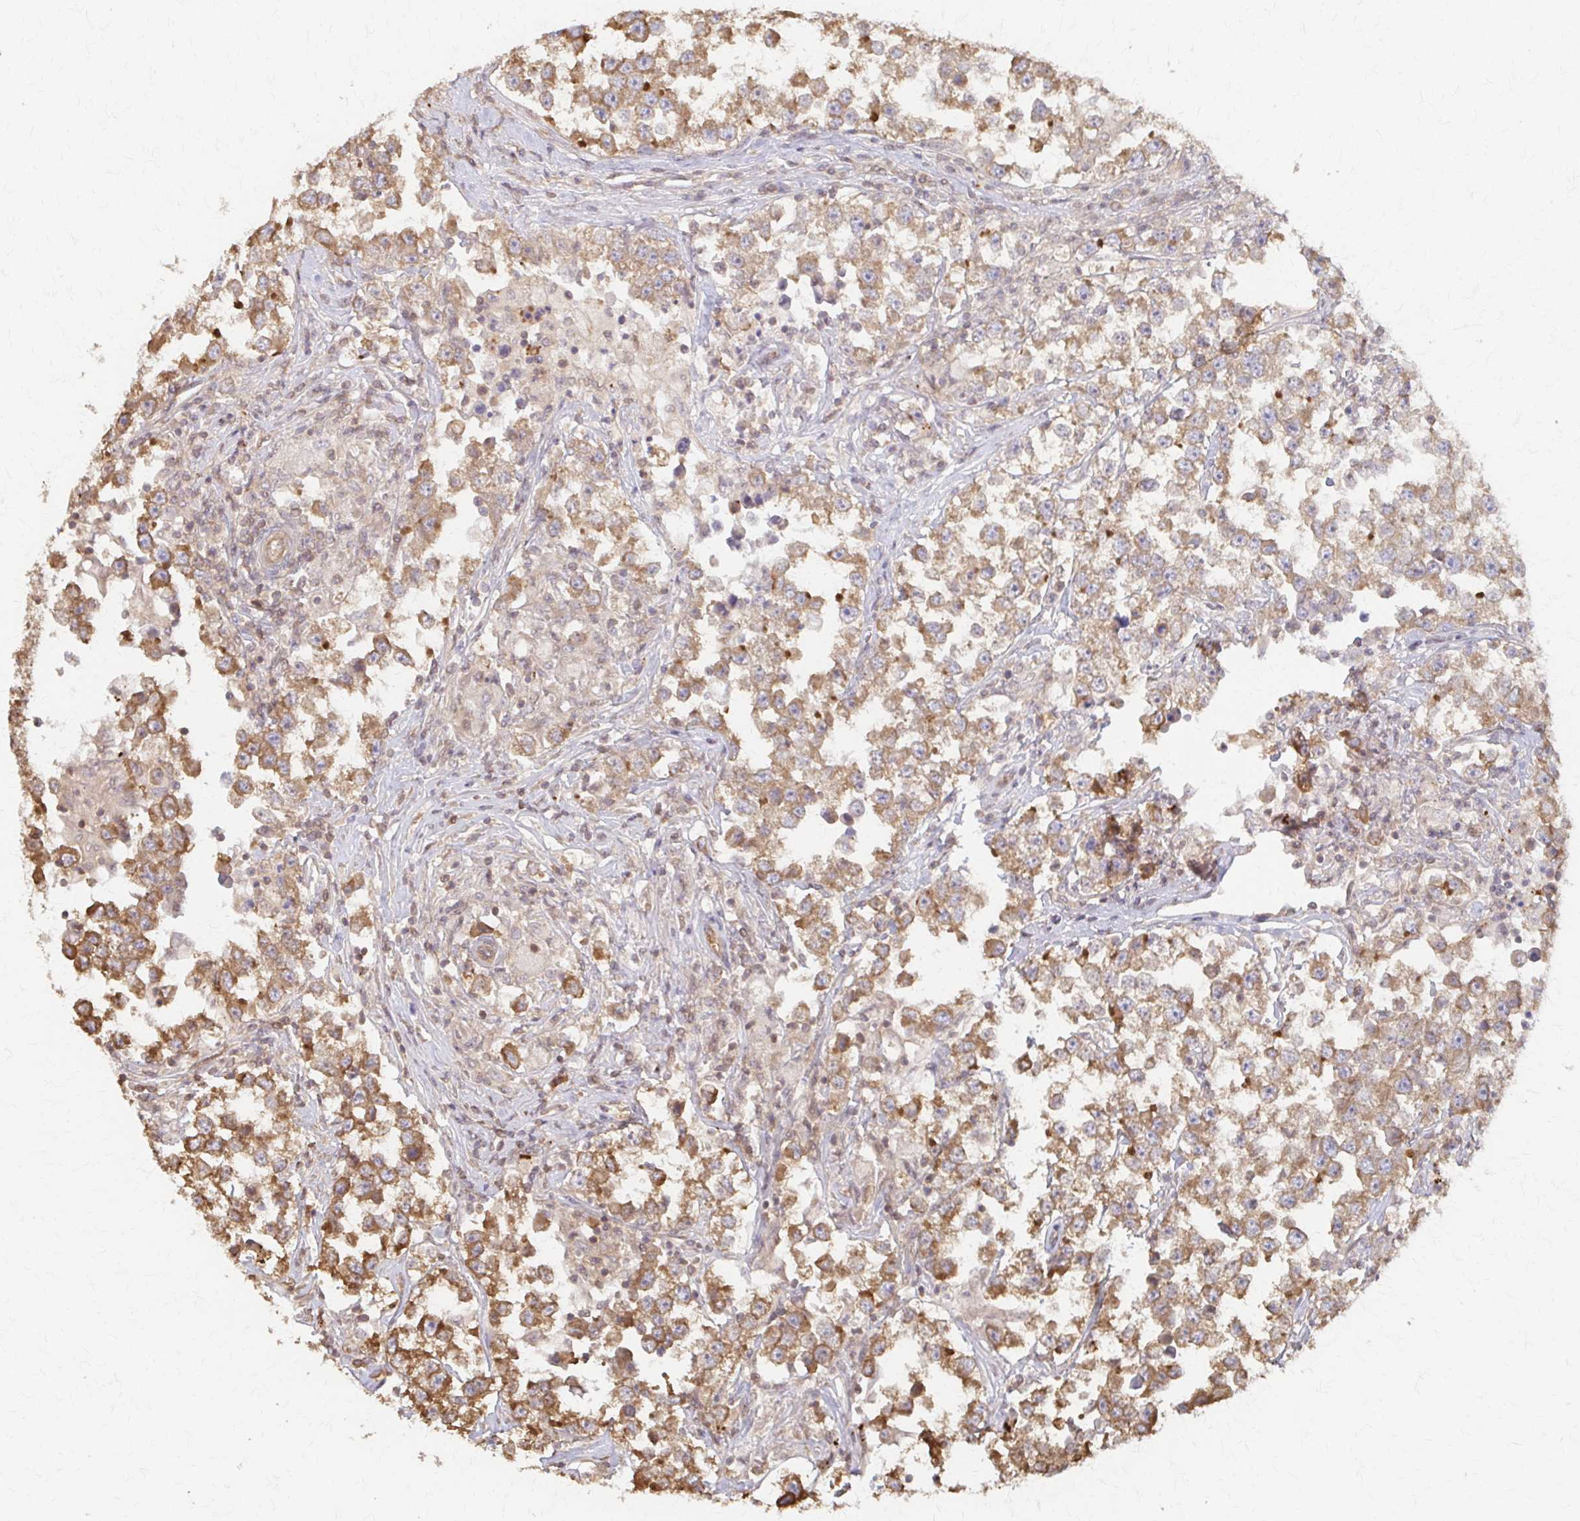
{"staining": {"intensity": "moderate", "quantity": ">75%", "location": "cytoplasmic/membranous"}, "tissue": "testis cancer", "cell_type": "Tumor cells", "image_type": "cancer", "snomed": [{"axis": "morphology", "description": "Seminoma, NOS"}, {"axis": "topography", "description": "Testis"}], "caption": "Brown immunohistochemical staining in human testis seminoma displays moderate cytoplasmic/membranous staining in about >75% of tumor cells. The protein is stained brown, and the nuclei are stained in blue (DAB (3,3'-diaminobenzidine) IHC with brightfield microscopy, high magnification).", "gene": "ARHGAP35", "patient": {"sex": "male", "age": 46}}